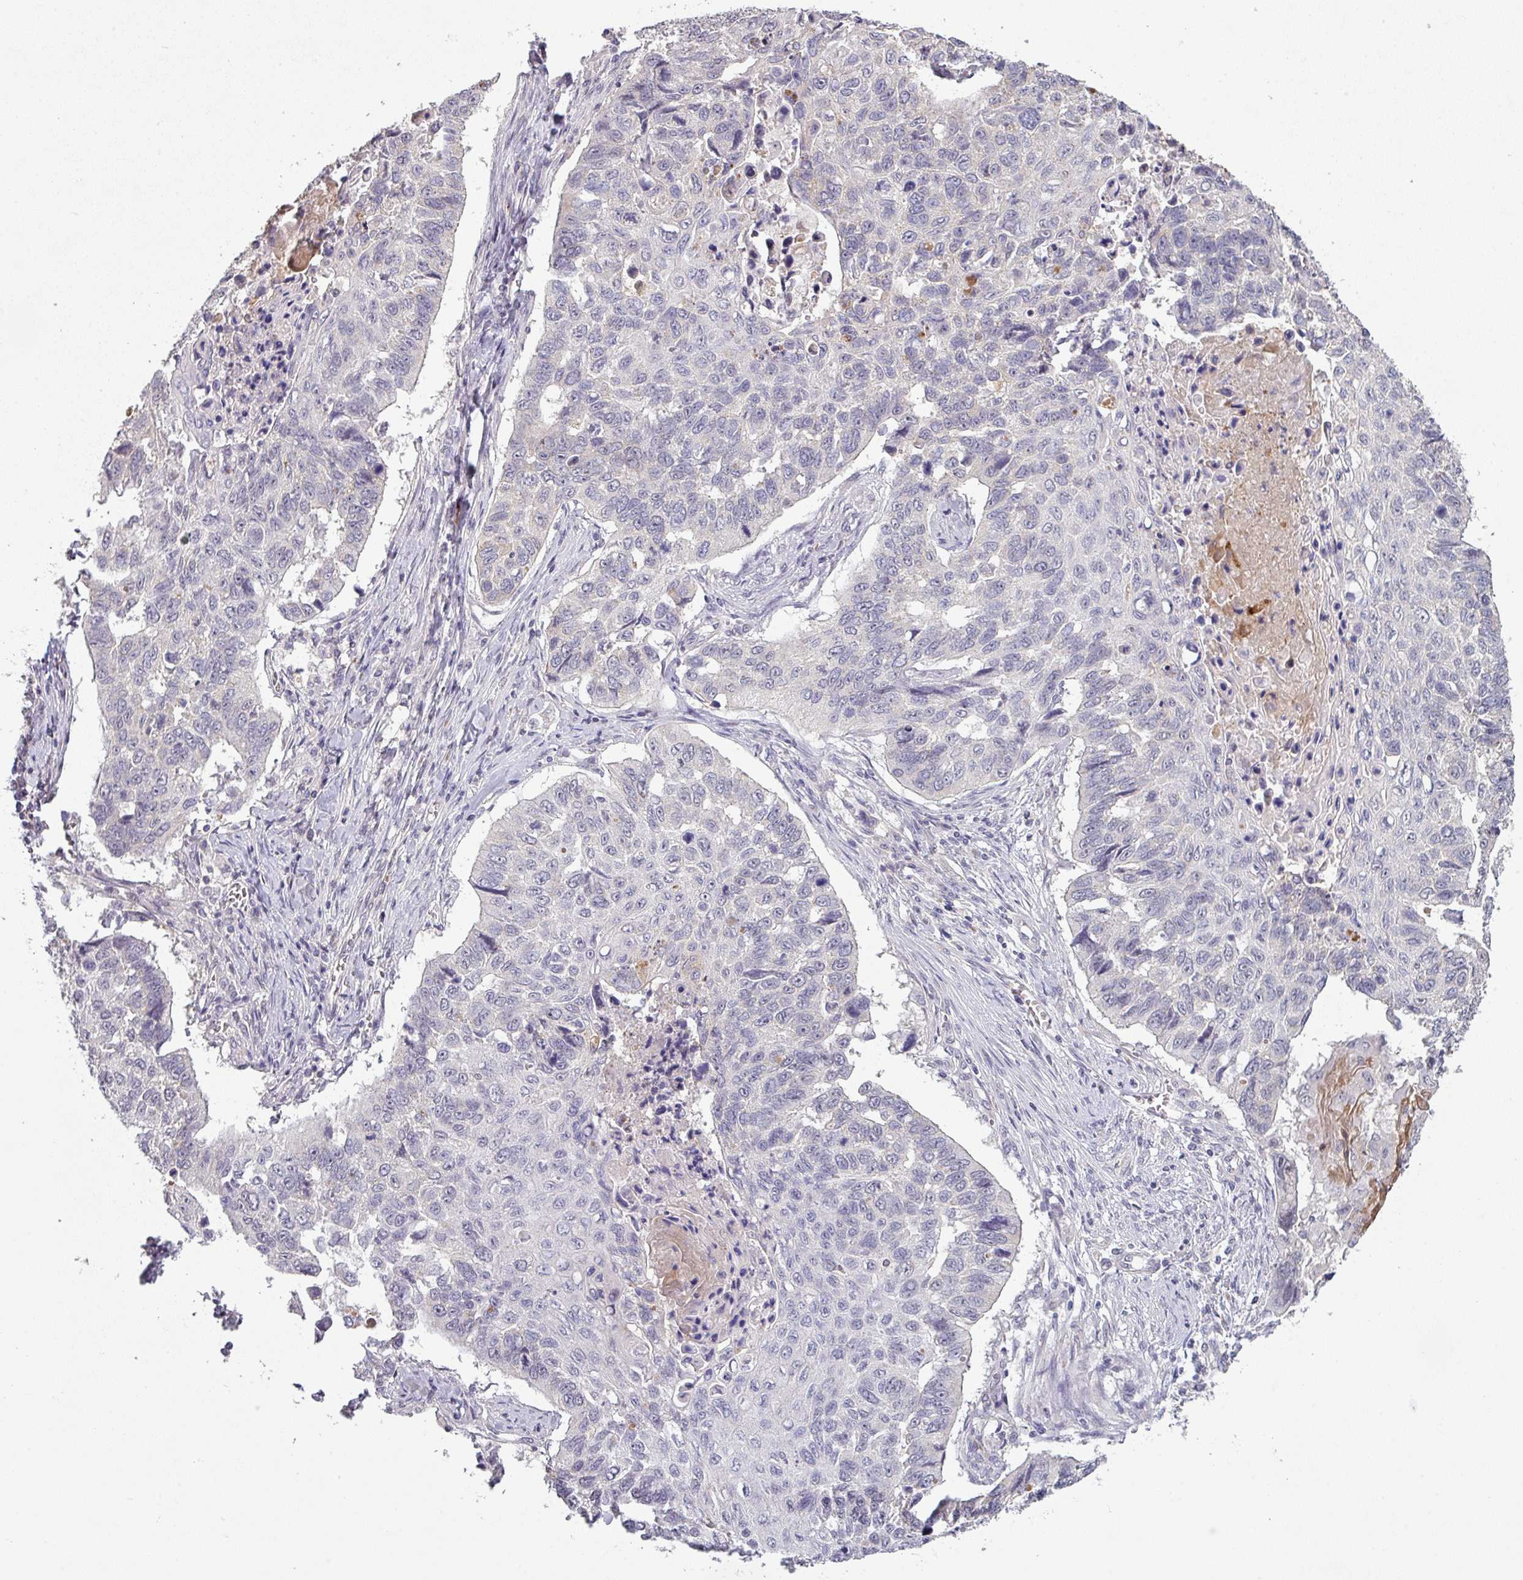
{"staining": {"intensity": "negative", "quantity": "none", "location": "none"}, "tissue": "lung cancer", "cell_type": "Tumor cells", "image_type": "cancer", "snomed": [{"axis": "morphology", "description": "Squamous cell carcinoma, NOS"}, {"axis": "topography", "description": "Lung"}], "caption": "High power microscopy micrograph of an immunohistochemistry (IHC) photomicrograph of squamous cell carcinoma (lung), revealing no significant expression in tumor cells. Brightfield microscopy of immunohistochemistry (IHC) stained with DAB (3,3'-diaminobenzidine) (brown) and hematoxylin (blue), captured at high magnification.", "gene": "MAGEC3", "patient": {"sex": "male", "age": 62}}